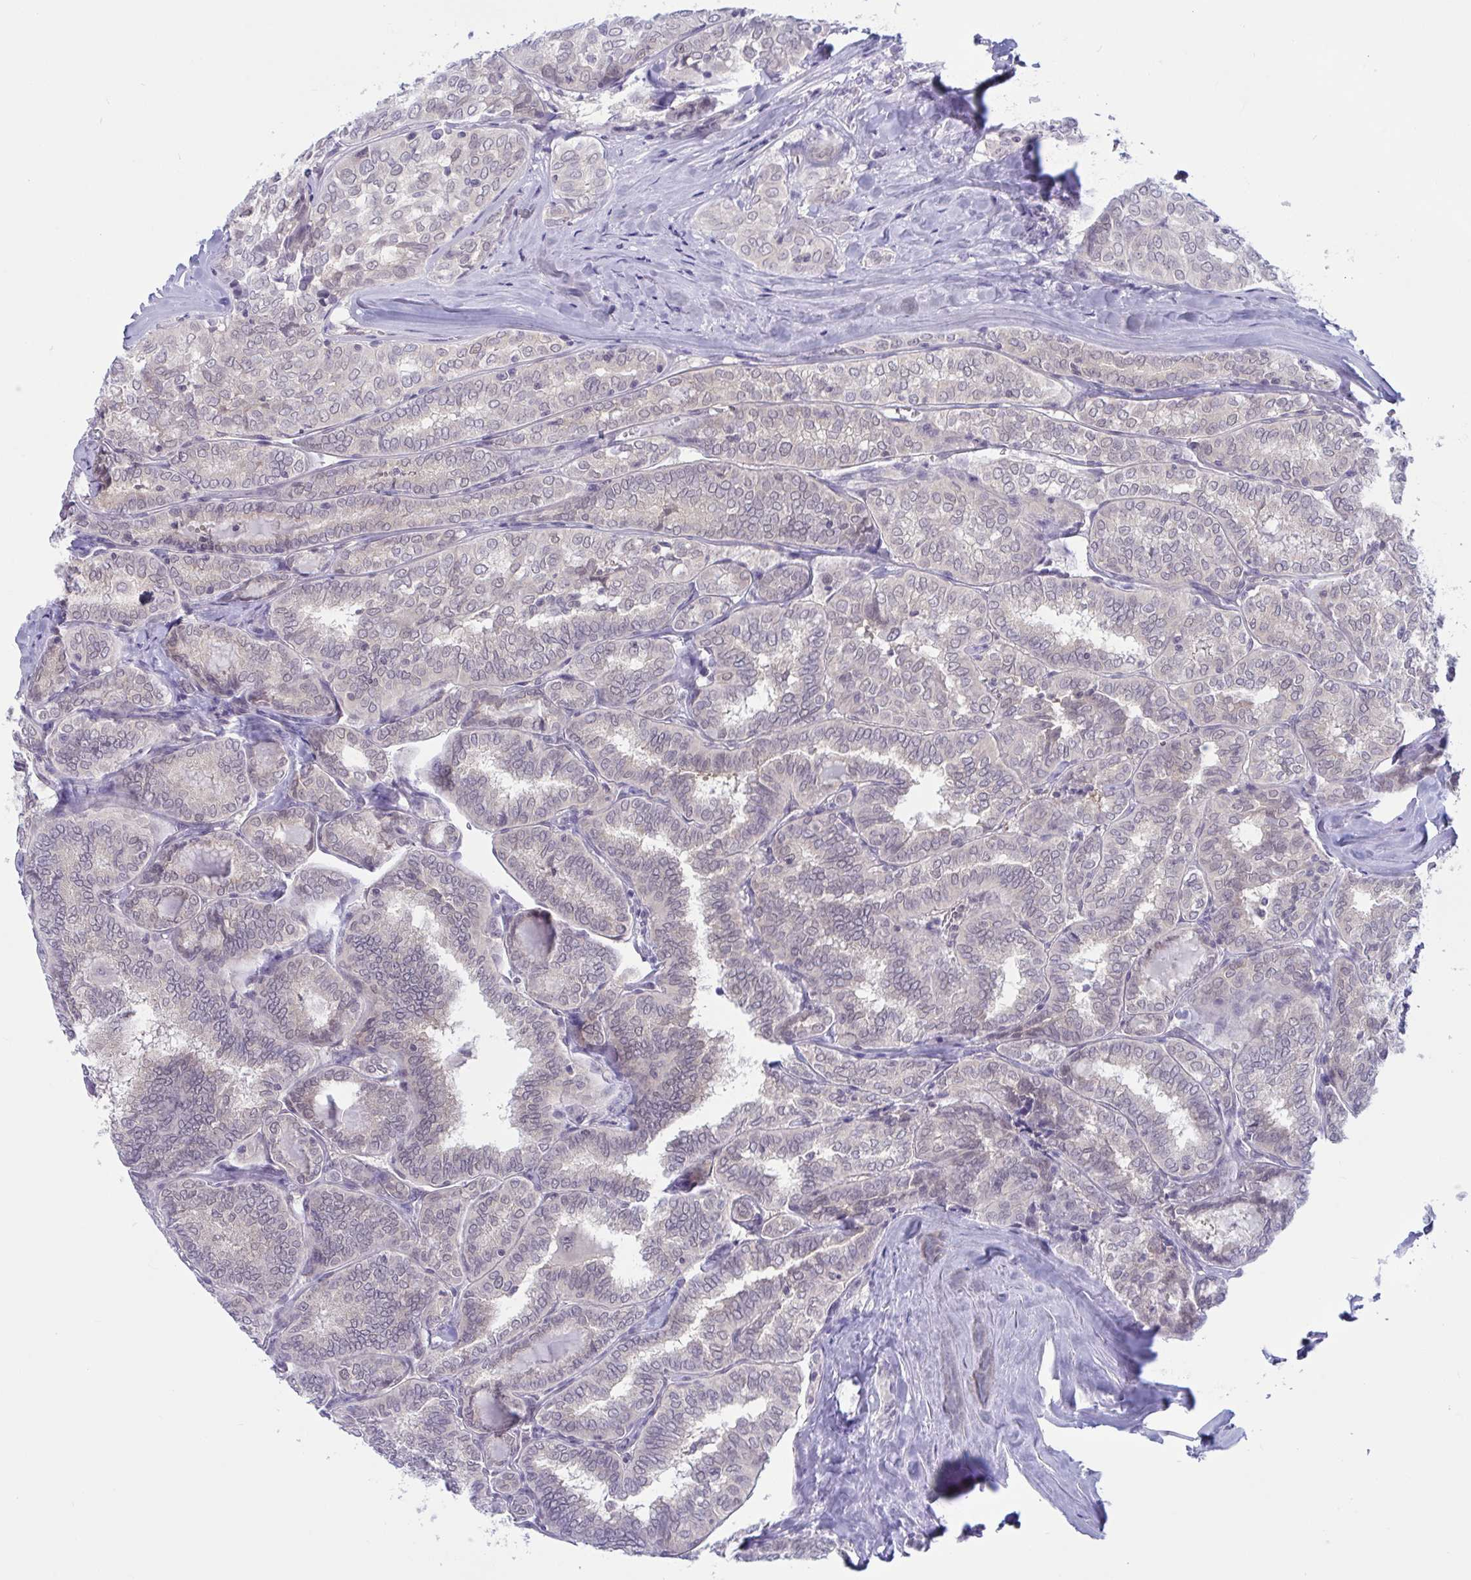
{"staining": {"intensity": "negative", "quantity": "none", "location": "none"}, "tissue": "thyroid cancer", "cell_type": "Tumor cells", "image_type": "cancer", "snomed": [{"axis": "morphology", "description": "Papillary adenocarcinoma, NOS"}, {"axis": "topography", "description": "Thyroid gland"}], "caption": "Histopathology image shows no protein positivity in tumor cells of thyroid cancer tissue.", "gene": "TSN", "patient": {"sex": "female", "age": 30}}